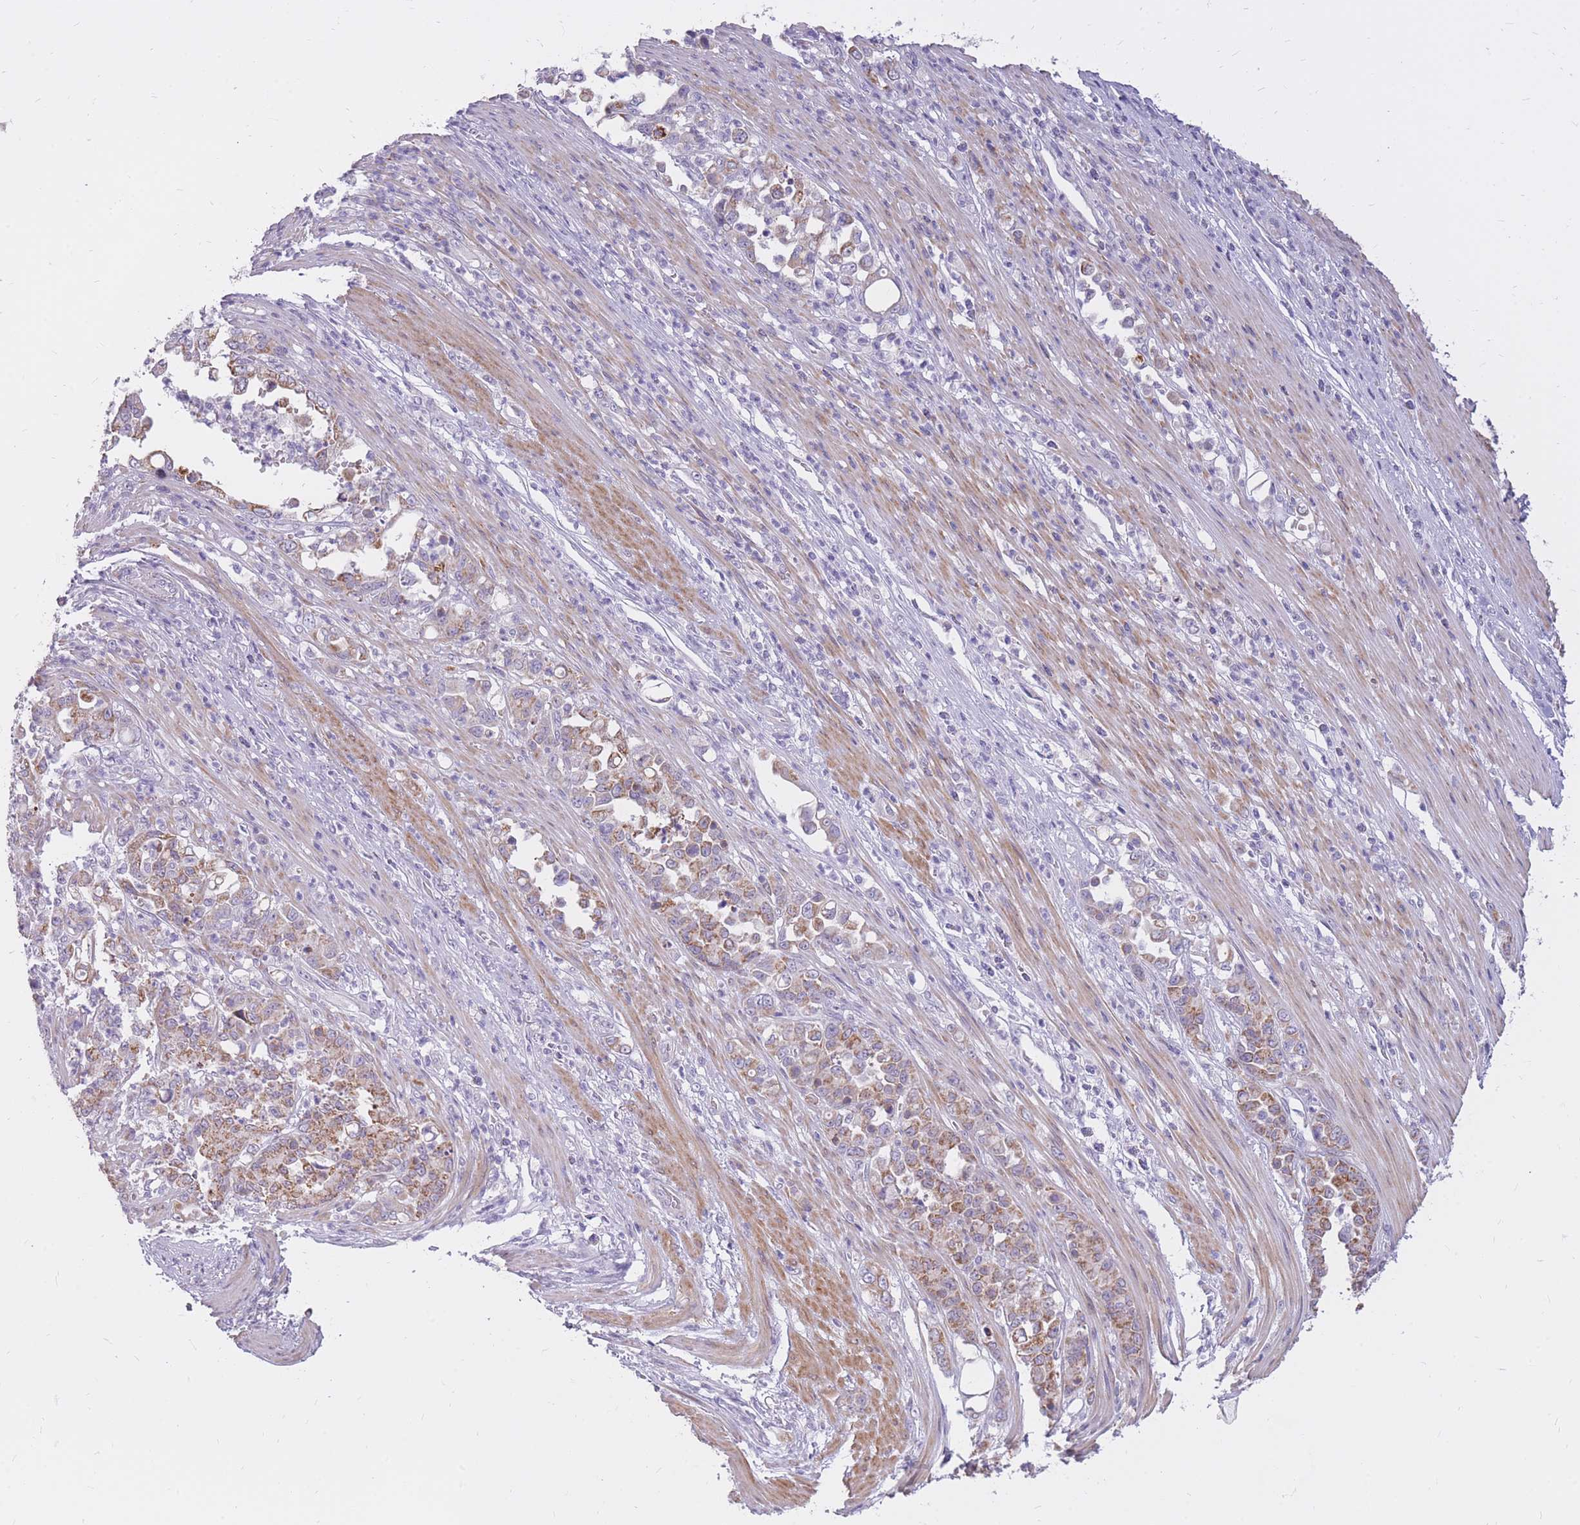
{"staining": {"intensity": "moderate", "quantity": "25%-75%", "location": "cytoplasmic/membranous"}, "tissue": "stomach cancer", "cell_type": "Tumor cells", "image_type": "cancer", "snomed": [{"axis": "morphology", "description": "Normal tissue, NOS"}, {"axis": "morphology", "description": "Adenocarcinoma, NOS"}, {"axis": "topography", "description": "Stomach"}], "caption": "Approximately 25%-75% of tumor cells in stomach cancer (adenocarcinoma) demonstrate moderate cytoplasmic/membranous protein positivity as visualized by brown immunohistochemical staining.", "gene": "RNF170", "patient": {"sex": "female", "age": 79}}